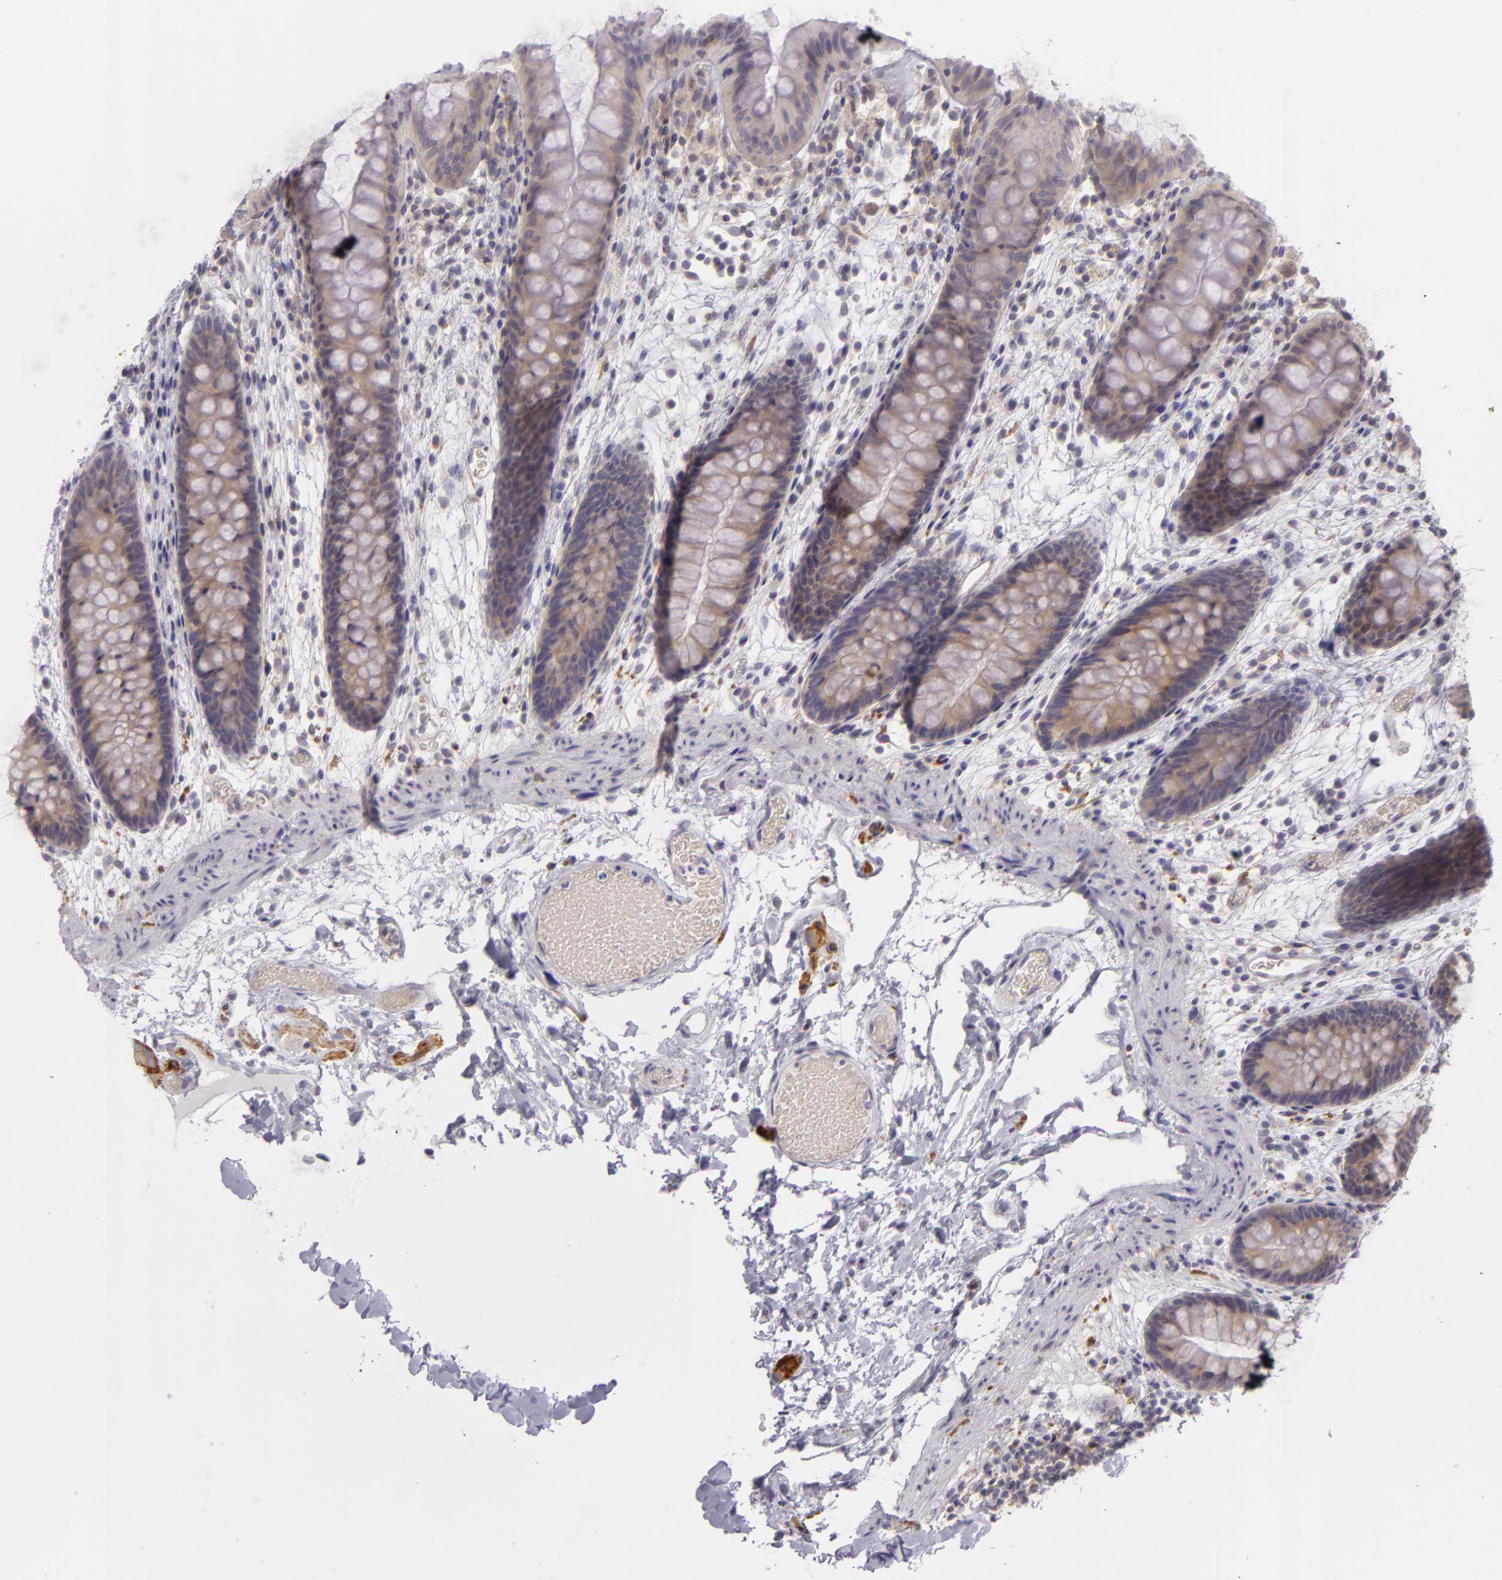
{"staining": {"intensity": "negative", "quantity": "none", "location": "none"}, "tissue": "colon", "cell_type": "Endothelial cells", "image_type": "normal", "snomed": [{"axis": "morphology", "description": "Normal tissue, NOS"}, {"axis": "topography", "description": "Smooth muscle"}, {"axis": "topography", "description": "Colon"}], "caption": "A high-resolution histopathology image shows immunohistochemistry (IHC) staining of normal colon, which displays no significant expression in endothelial cells. (Stains: DAB (3,3'-diaminobenzidine) immunohistochemistry (IHC) with hematoxylin counter stain, Microscopy: brightfield microscopy at high magnification).", "gene": "ZC3H7B", "patient": {"sex": "male", "age": 67}}